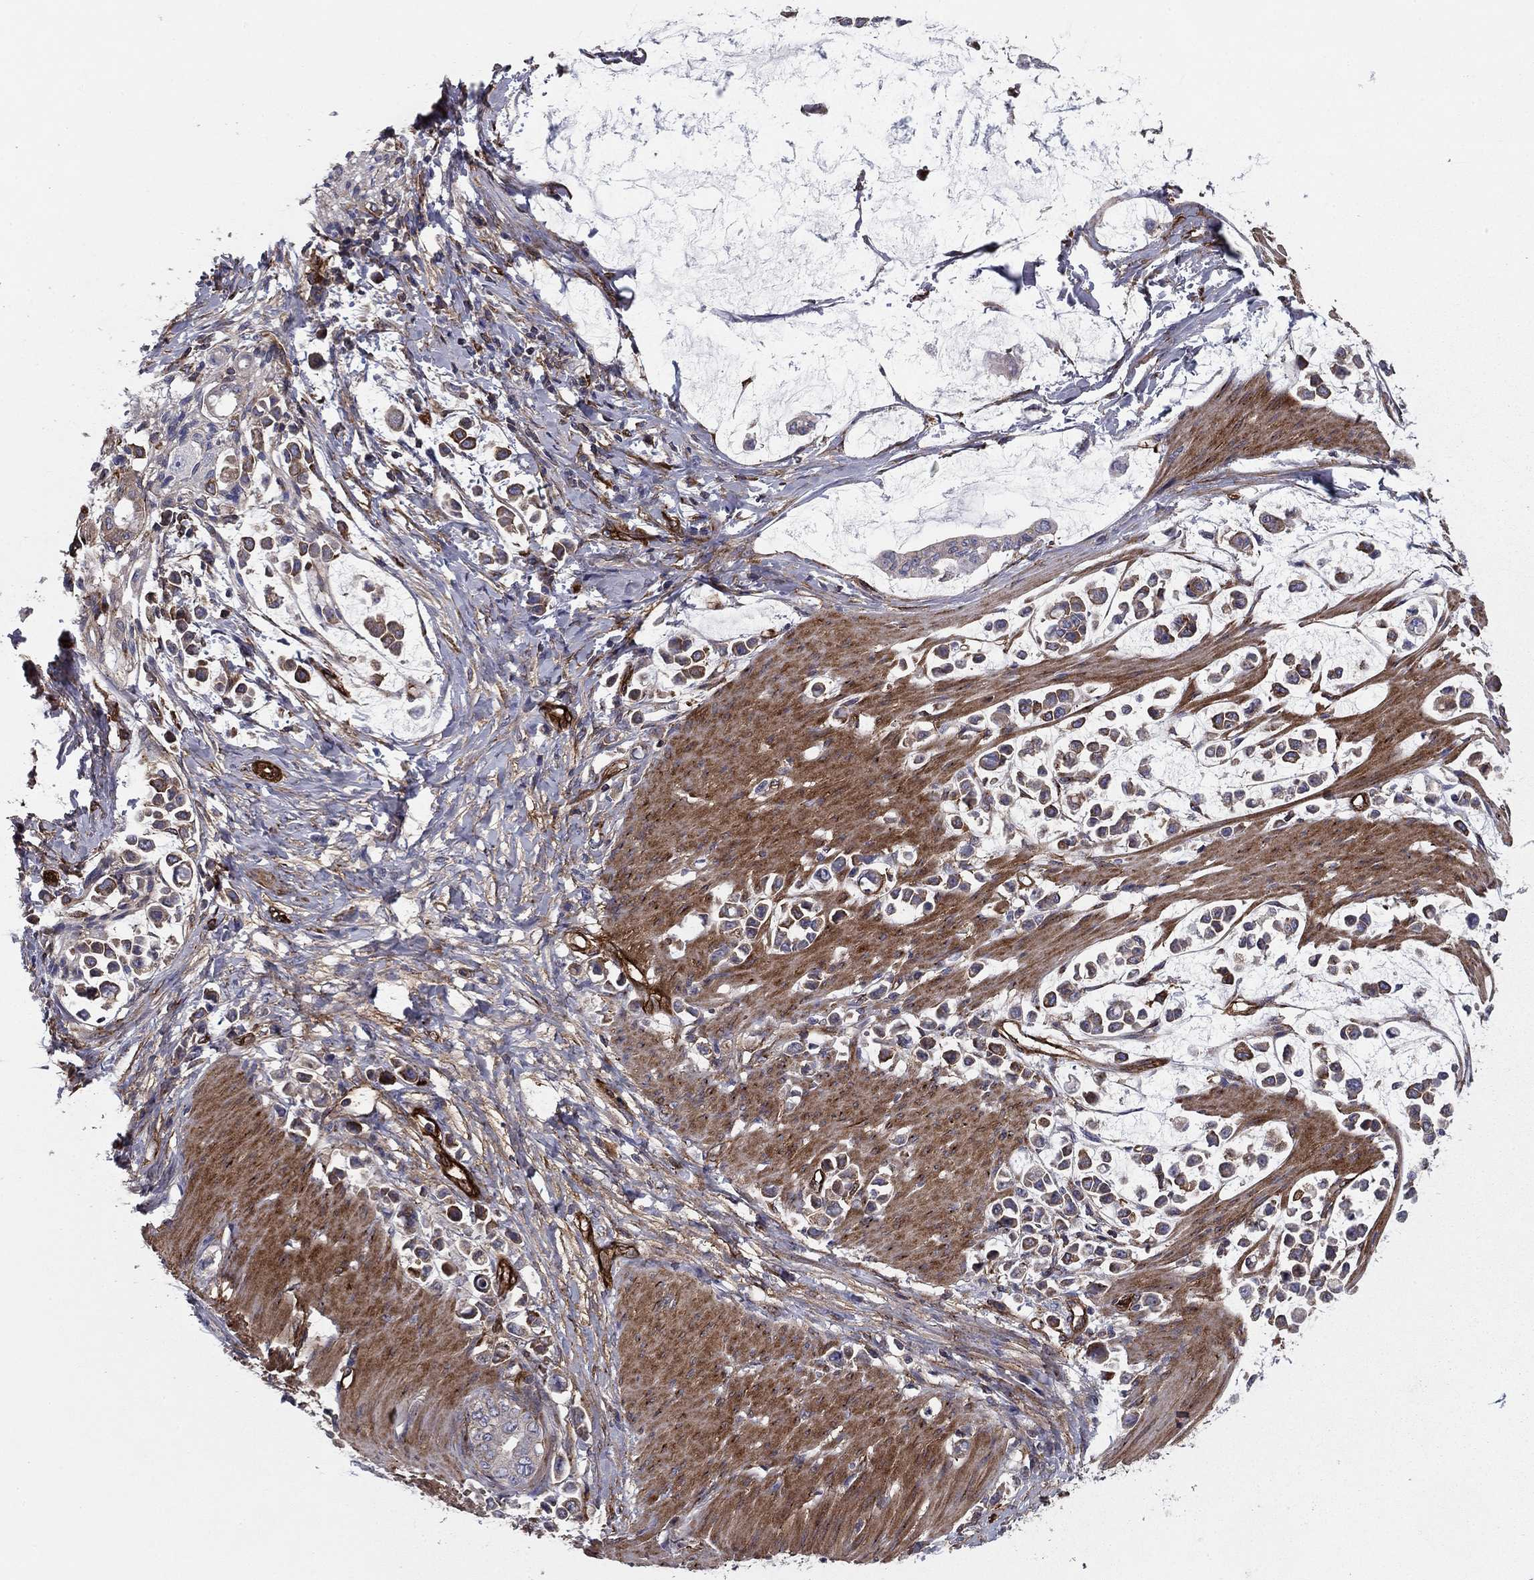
{"staining": {"intensity": "weak", "quantity": "<25%", "location": "cytoplasmic/membranous"}, "tissue": "stomach cancer", "cell_type": "Tumor cells", "image_type": "cancer", "snomed": [{"axis": "morphology", "description": "Adenocarcinoma, NOS"}, {"axis": "topography", "description": "Stomach"}], "caption": "There is no significant positivity in tumor cells of stomach cancer (adenocarcinoma).", "gene": "EHBP1L1", "patient": {"sex": "male", "age": 82}}